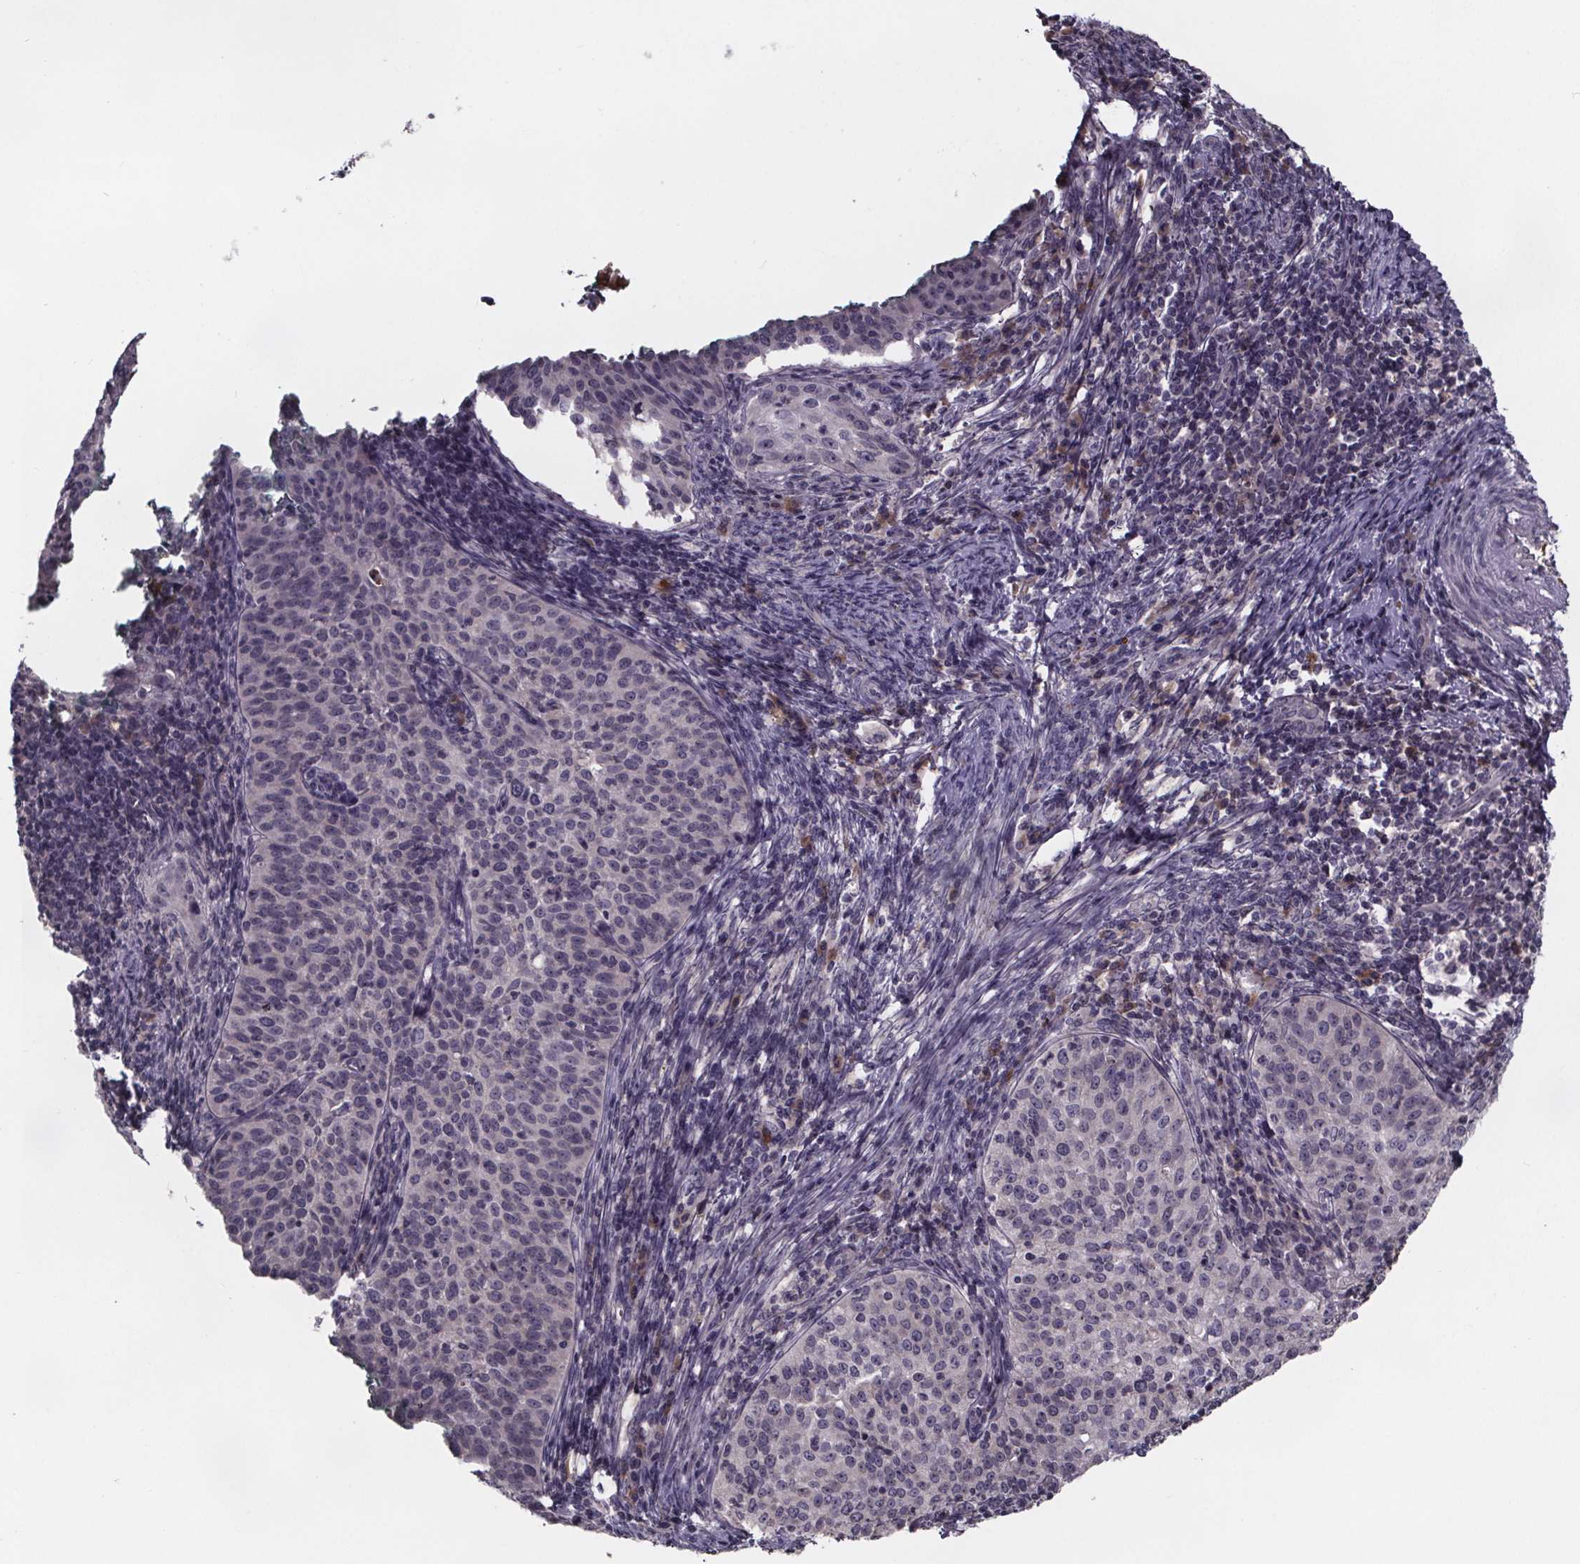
{"staining": {"intensity": "negative", "quantity": "none", "location": "none"}, "tissue": "cervical cancer", "cell_type": "Tumor cells", "image_type": "cancer", "snomed": [{"axis": "morphology", "description": "Squamous cell carcinoma, NOS"}, {"axis": "topography", "description": "Cervix"}], "caption": "This is an IHC micrograph of cervical cancer (squamous cell carcinoma). There is no staining in tumor cells.", "gene": "NPHP4", "patient": {"sex": "female", "age": 30}}